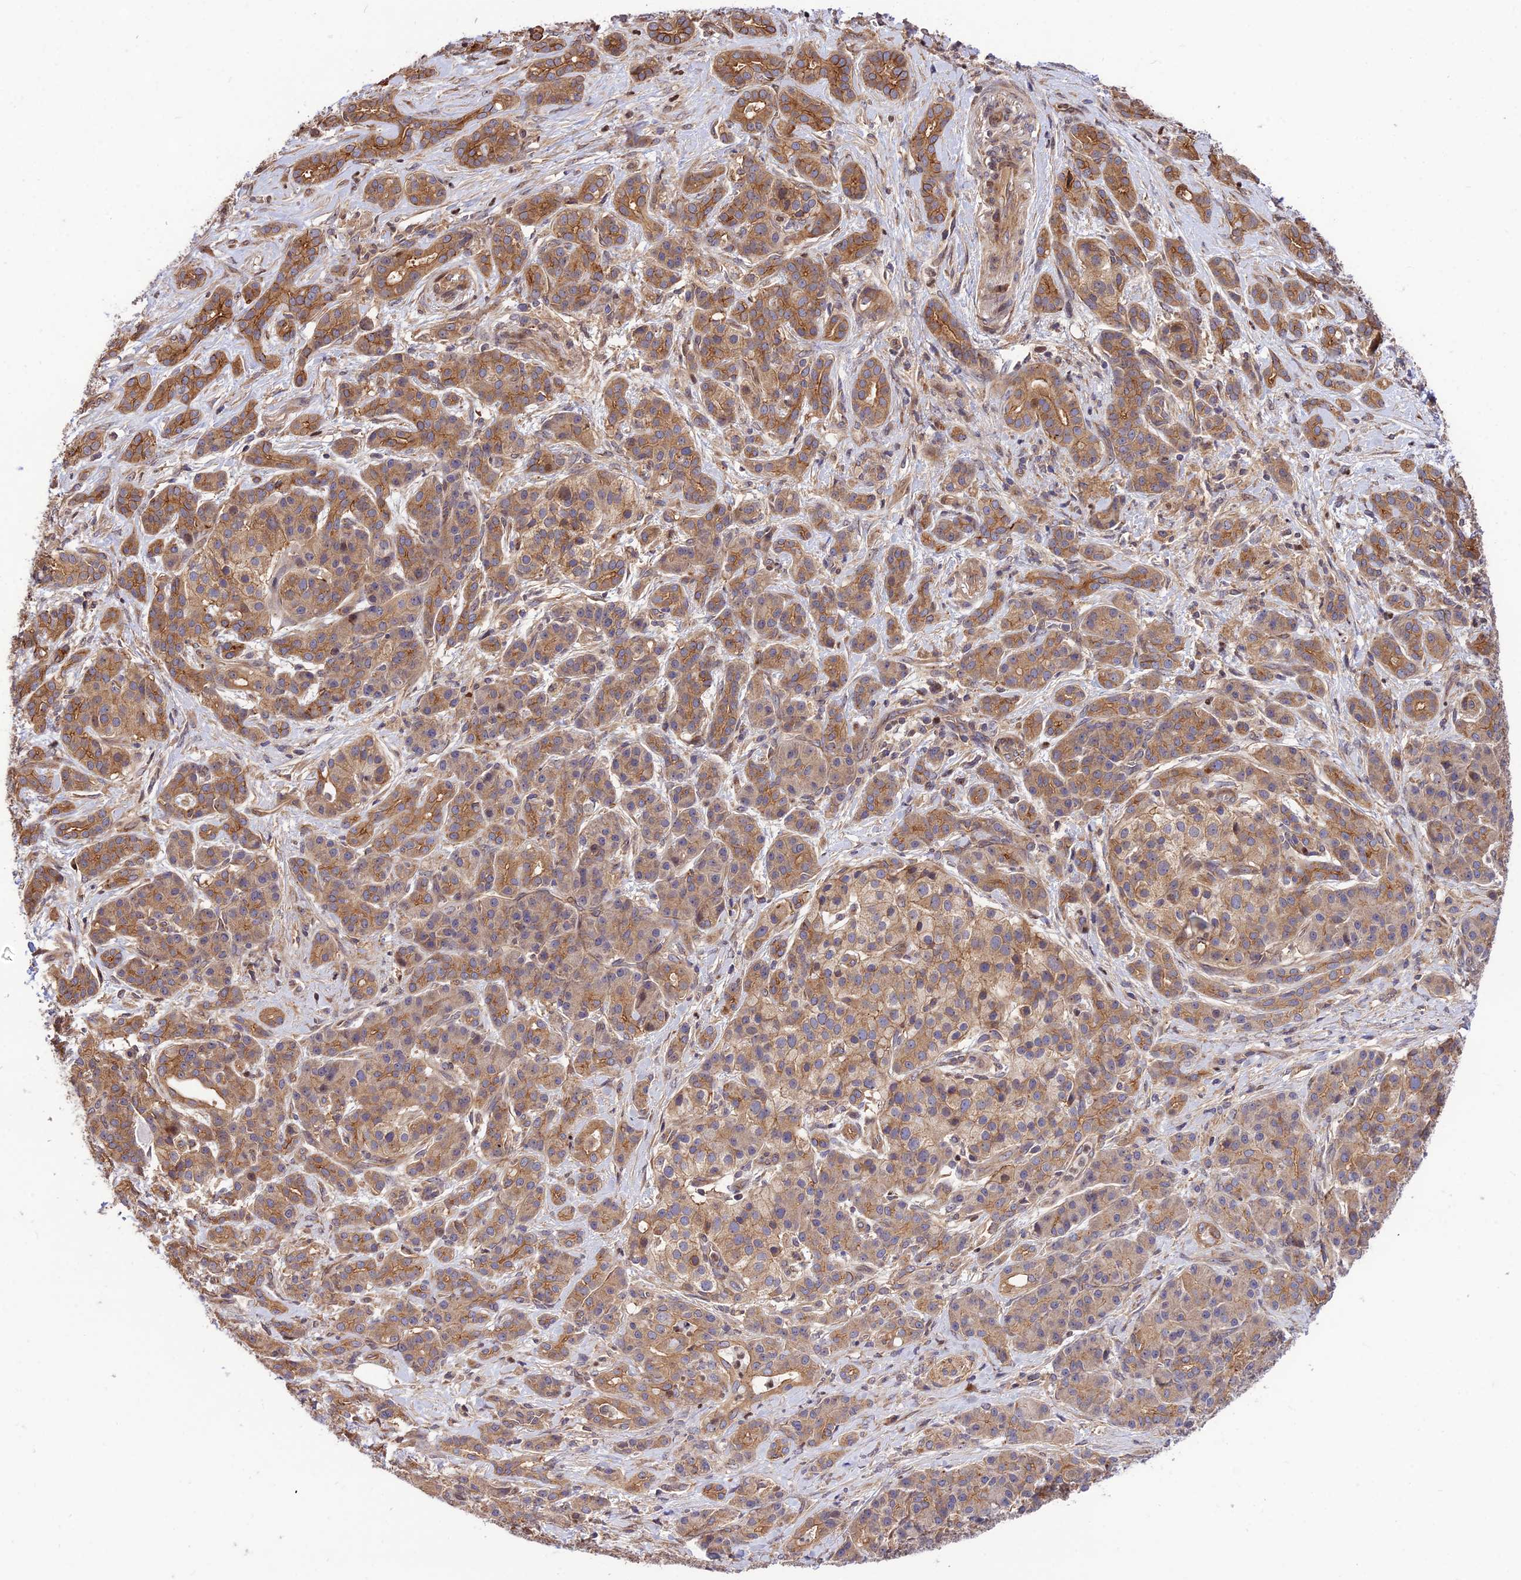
{"staining": {"intensity": "moderate", "quantity": ">75%", "location": "cytoplasmic/membranous"}, "tissue": "pancreatic cancer", "cell_type": "Tumor cells", "image_type": "cancer", "snomed": [{"axis": "morphology", "description": "Adenocarcinoma, NOS"}, {"axis": "topography", "description": "Pancreas"}], "caption": "Protein staining displays moderate cytoplasmic/membranous expression in about >75% of tumor cells in adenocarcinoma (pancreatic).", "gene": "SMG6", "patient": {"sex": "male", "age": 57}}